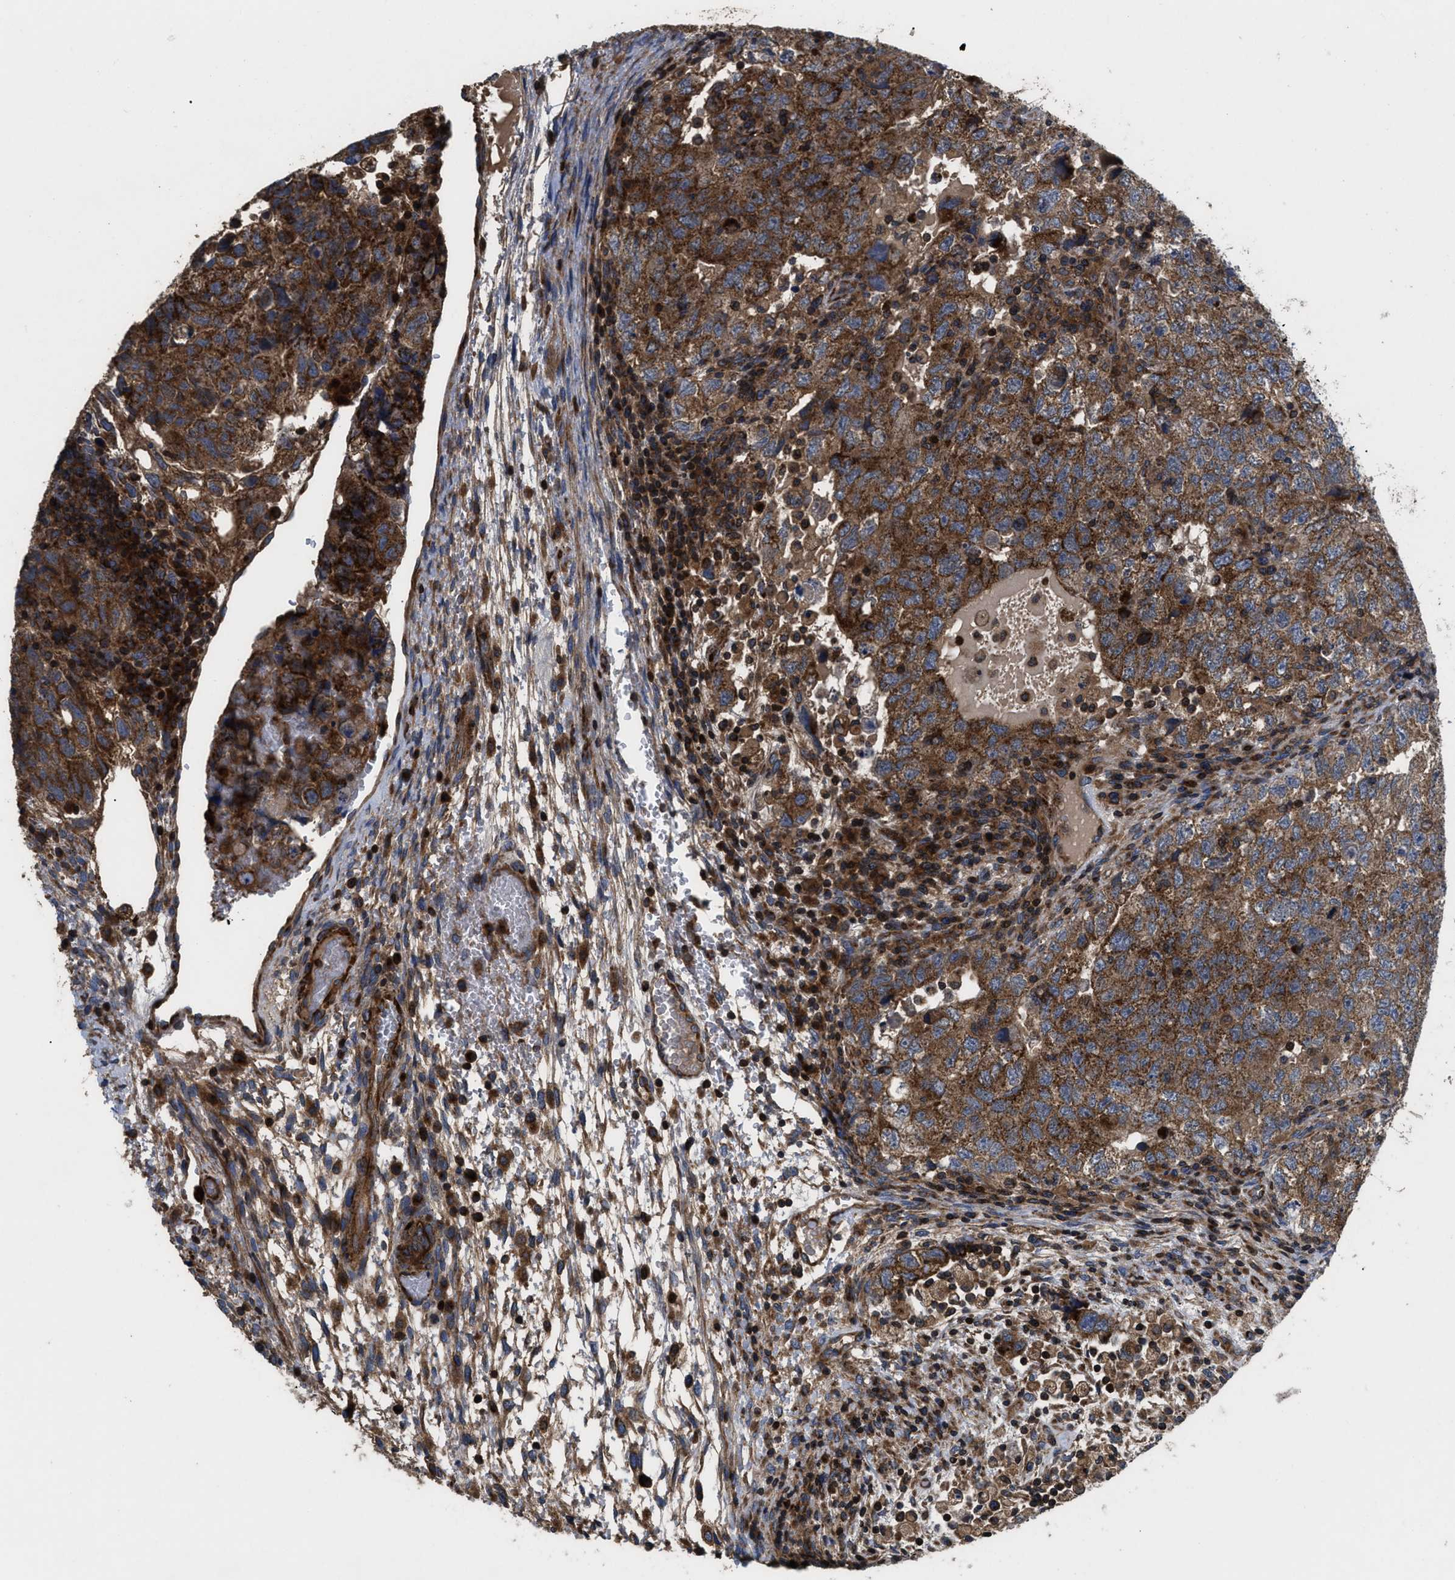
{"staining": {"intensity": "moderate", "quantity": ">75%", "location": "cytoplasmic/membranous"}, "tissue": "testis cancer", "cell_type": "Tumor cells", "image_type": "cancer", "snomed": [{"axis": "morphology", "description": "Carcinoma, Embryonal, NOS"}, {"axis": "topography", "description": "Testis"}], "caption": "Testis cancer (embryonal carcinoma) was stained to show a protein in brown. There is medium levels of moderate cytoplasmic/membranous positivity in approximately >75% of tumor cells. (DAB IHC, brown staining for protein, blue staining for nuclei).", "gene": "YBEY", "patient": {"sex": "male", "age": 36}}